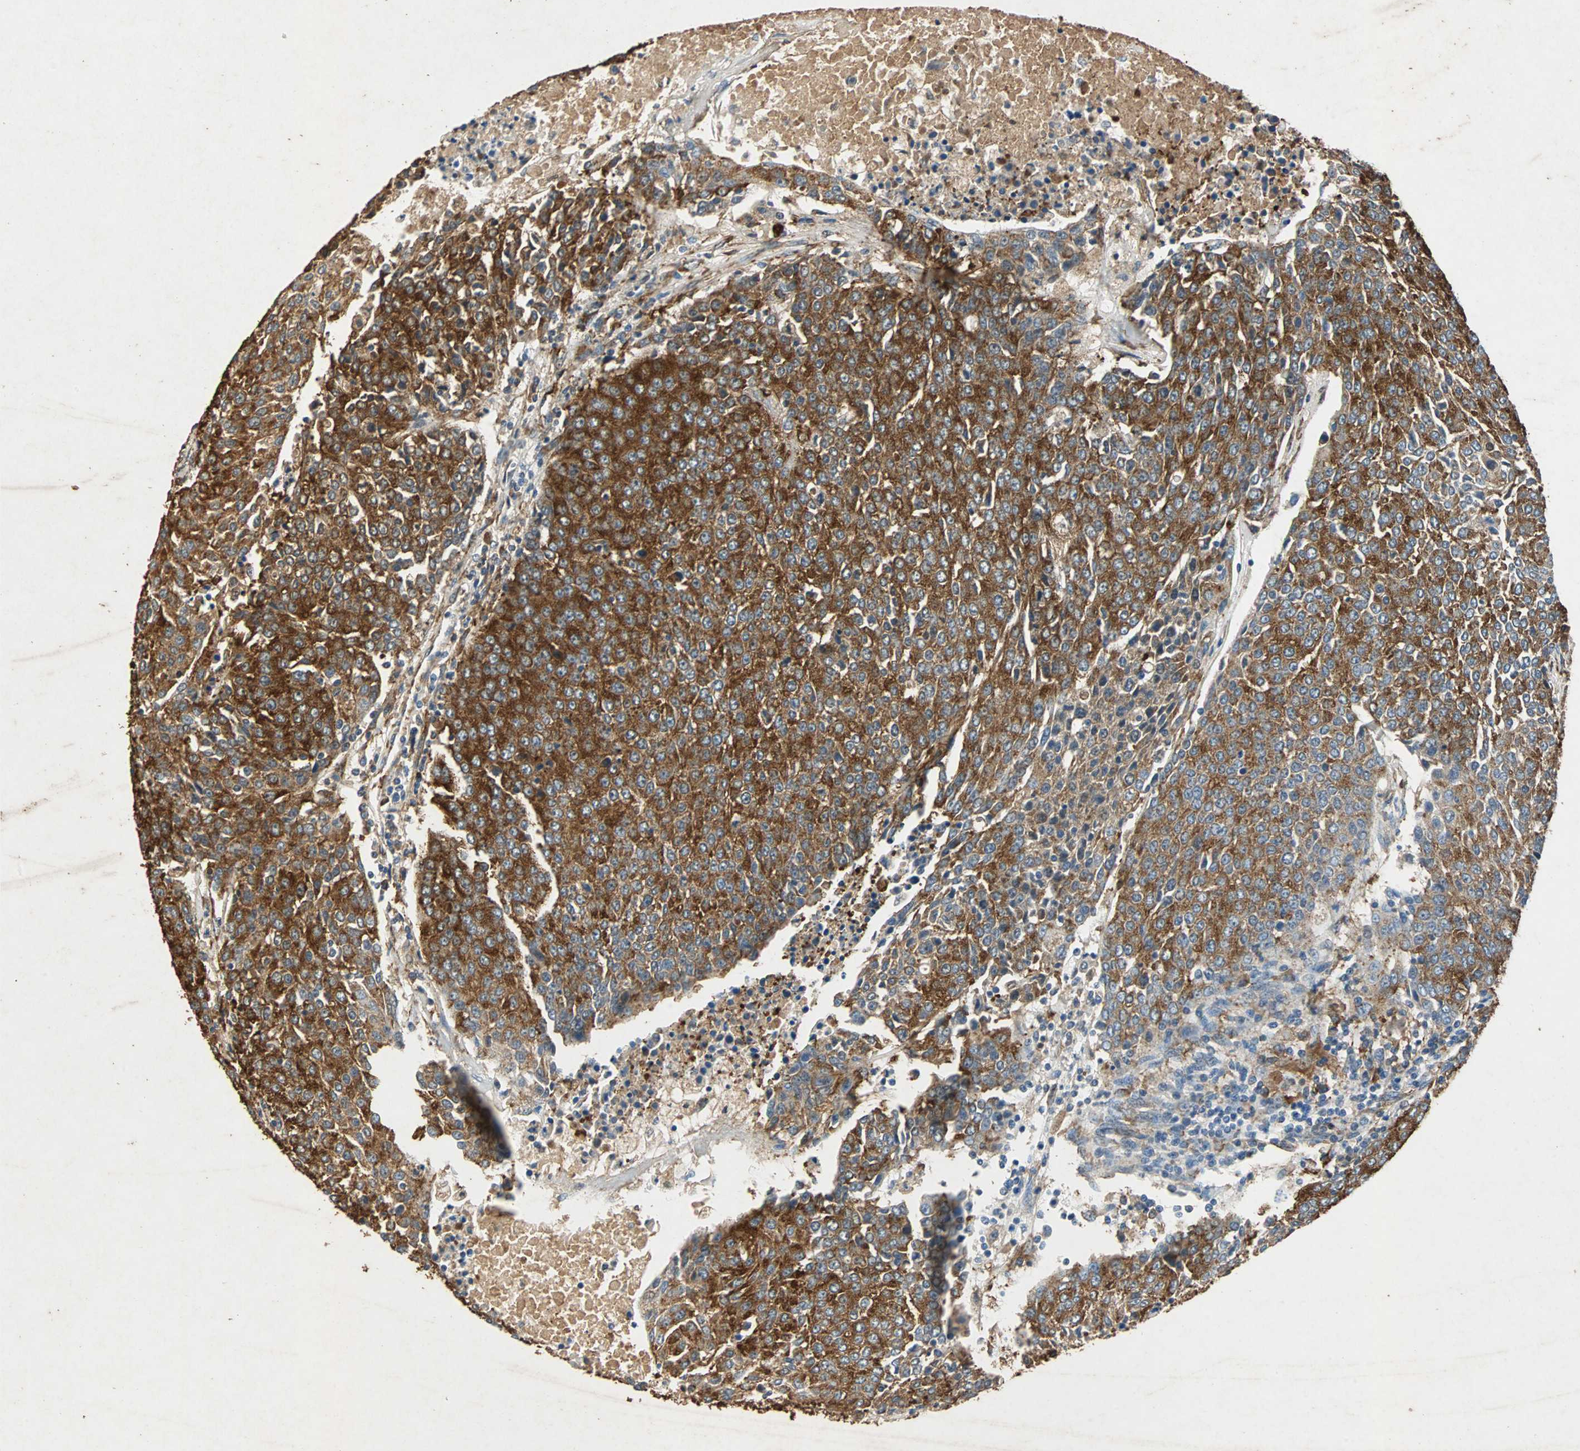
{"staining": {"intensity": "strong", "quantity": ">75%", "location": "cytoplasmic/membranous"}, "tissue": "urothelial cancer", "cell_type": "Tumor cells", "image_type": "cancer", "snomed": [{"axis": "morphology", "description": "Urothelial carcinoma, High grade"}, {"axis": "topography", "description": "Urinary bladder"}], "caption": "A brown stain highlights strong cytoplasmic/membranous positivity of a protein in high-grade urothelial carcinoma tumor cells. (IHC, brightfield microscopy, high magnification).", "gene": "NAA10", "patient": {"sex": "female", "age": 85}}